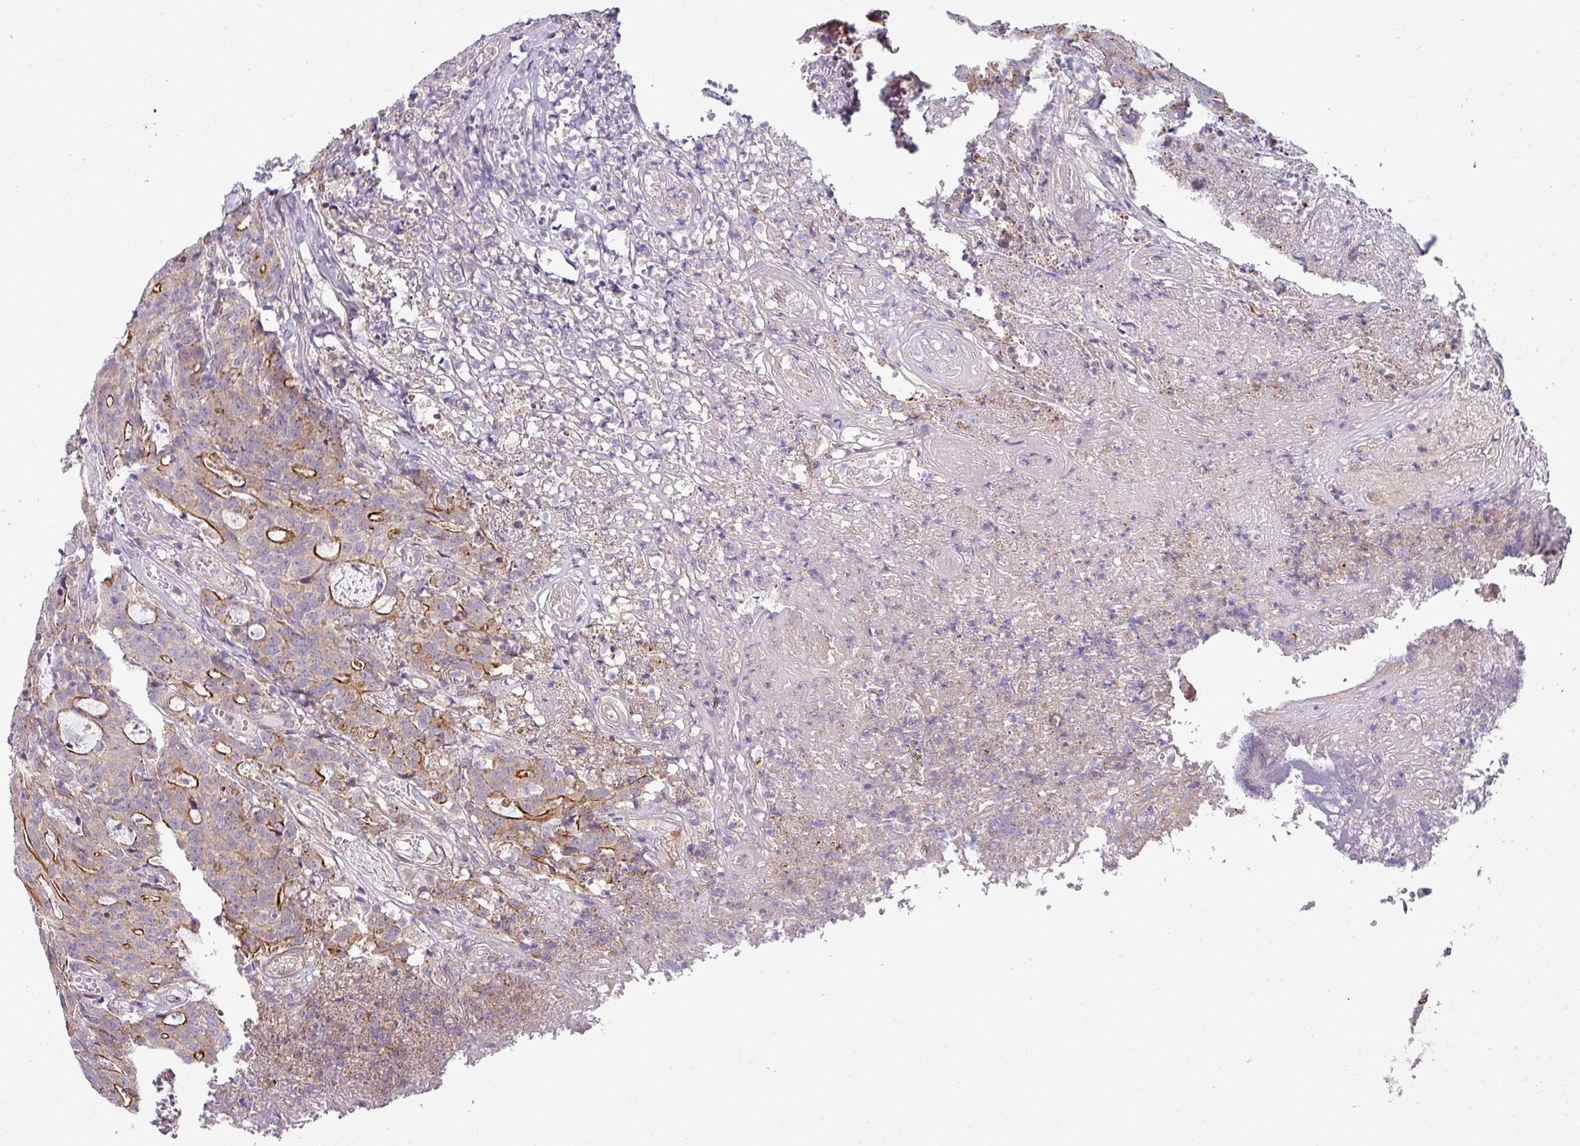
{"staining": {"intensity": "strong", "quantity": "25%-75%", "location": "cytoplasmic/membranous"}, "tissue": "colorectal cancer", "cell_type": "Tumor cells", "image_type": "cancer", "snomed": [{"axis": "morphology", "description": "Adenocarcinoma, NOS"}, {"axis": "topography", "description": "Colon"}], "caption": "A high amount of strong cytoplasmic/membranous positivity is identified in about 25%-75% of tumor cells in adenocarcinoma (colorectal) tissue.", "gene": "TIMMDC1", "patient": {"sex": "male", "age": 83}}